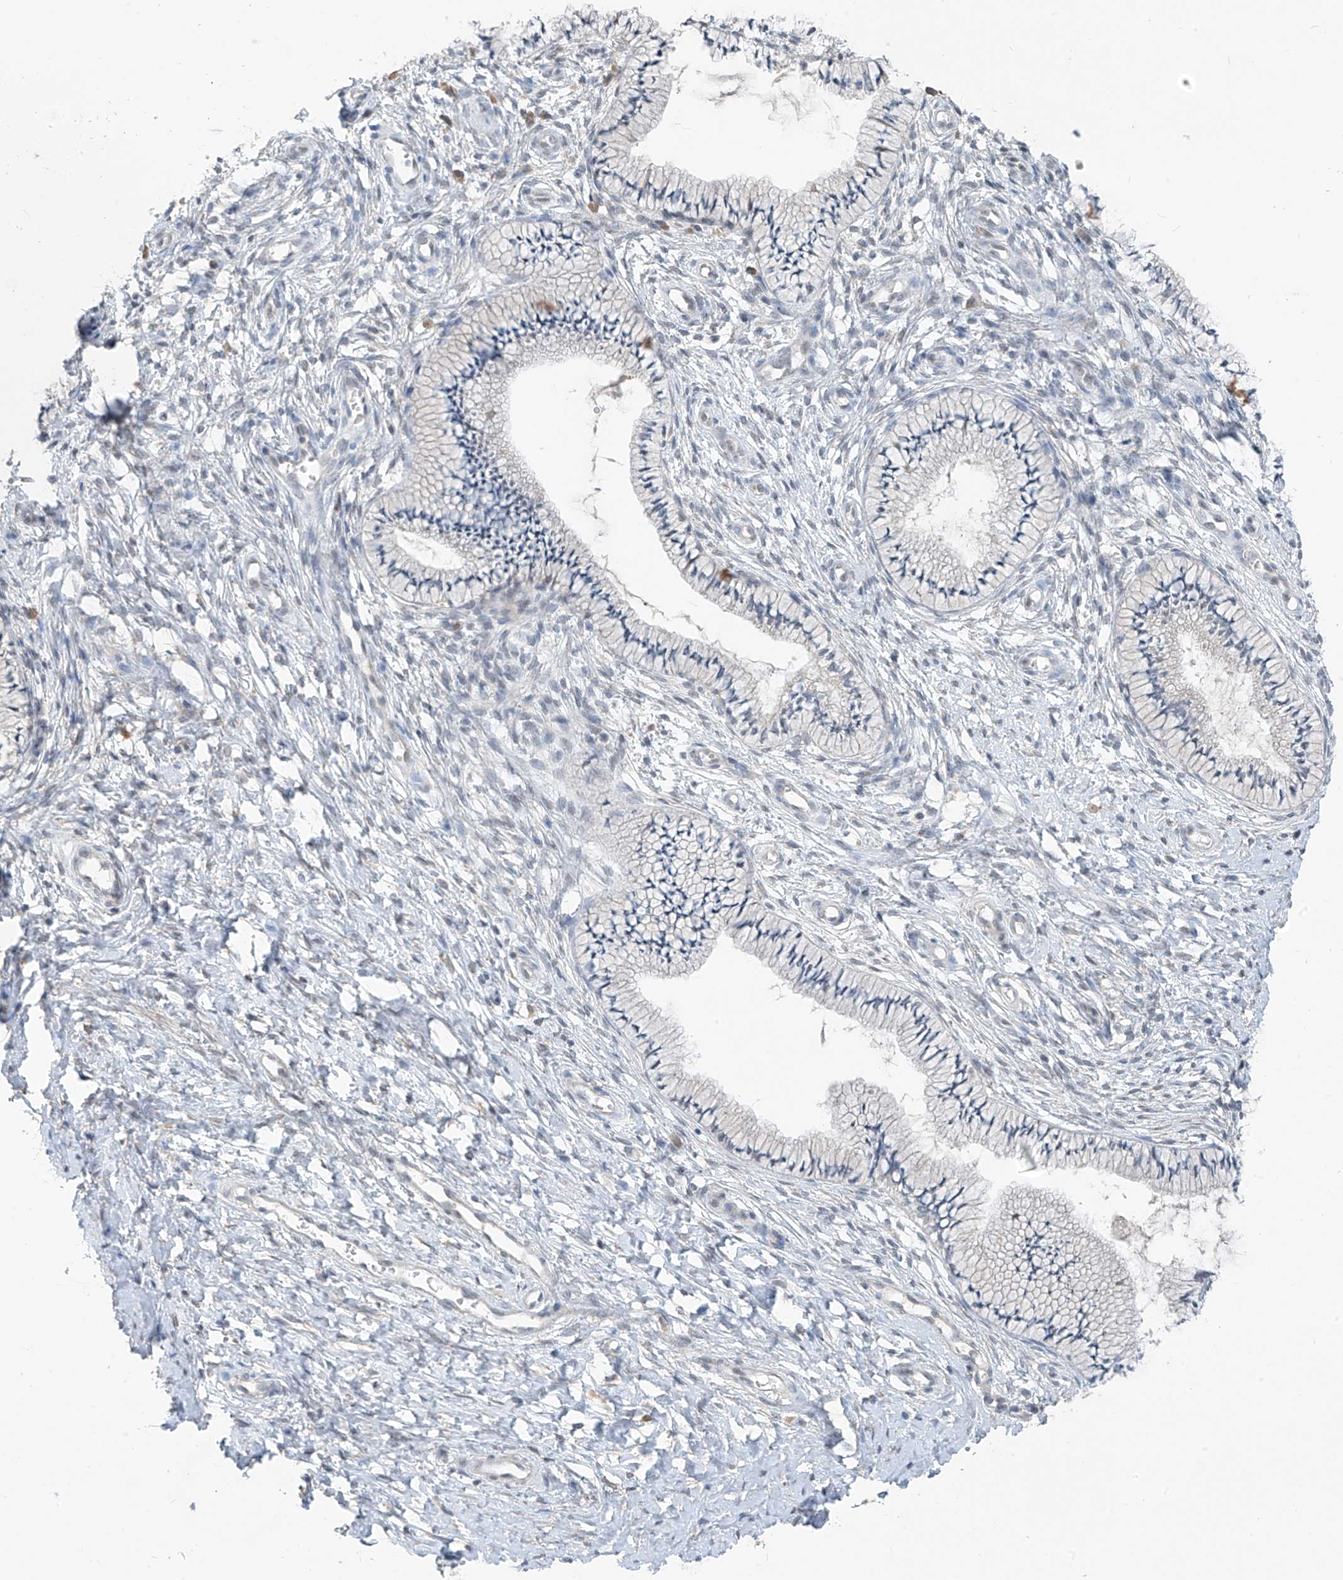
{"staining": {"intensity": "negative", "quantity": "none", "location": "none"}, "tissue": "cervix", "cell_type": "Glandular cells", "image_type": "normal", "snomed": [{"axis": "morphology", "description": "Normal tissue, NOS"}, {"axis": "topography", "description": "Cervix"}], "caption": "Image shows no protein staining in glandular cells of unremarkable cervix. The staining was performed using DAB (3,3'-diaminobenzidine) to visualize the protein expression in brown, while the nuclei were stained in blue with hematoxylin (Magnification: 20x).", "gene": "CYP4V2", "patient": {"sex": "female", "age": 36}}